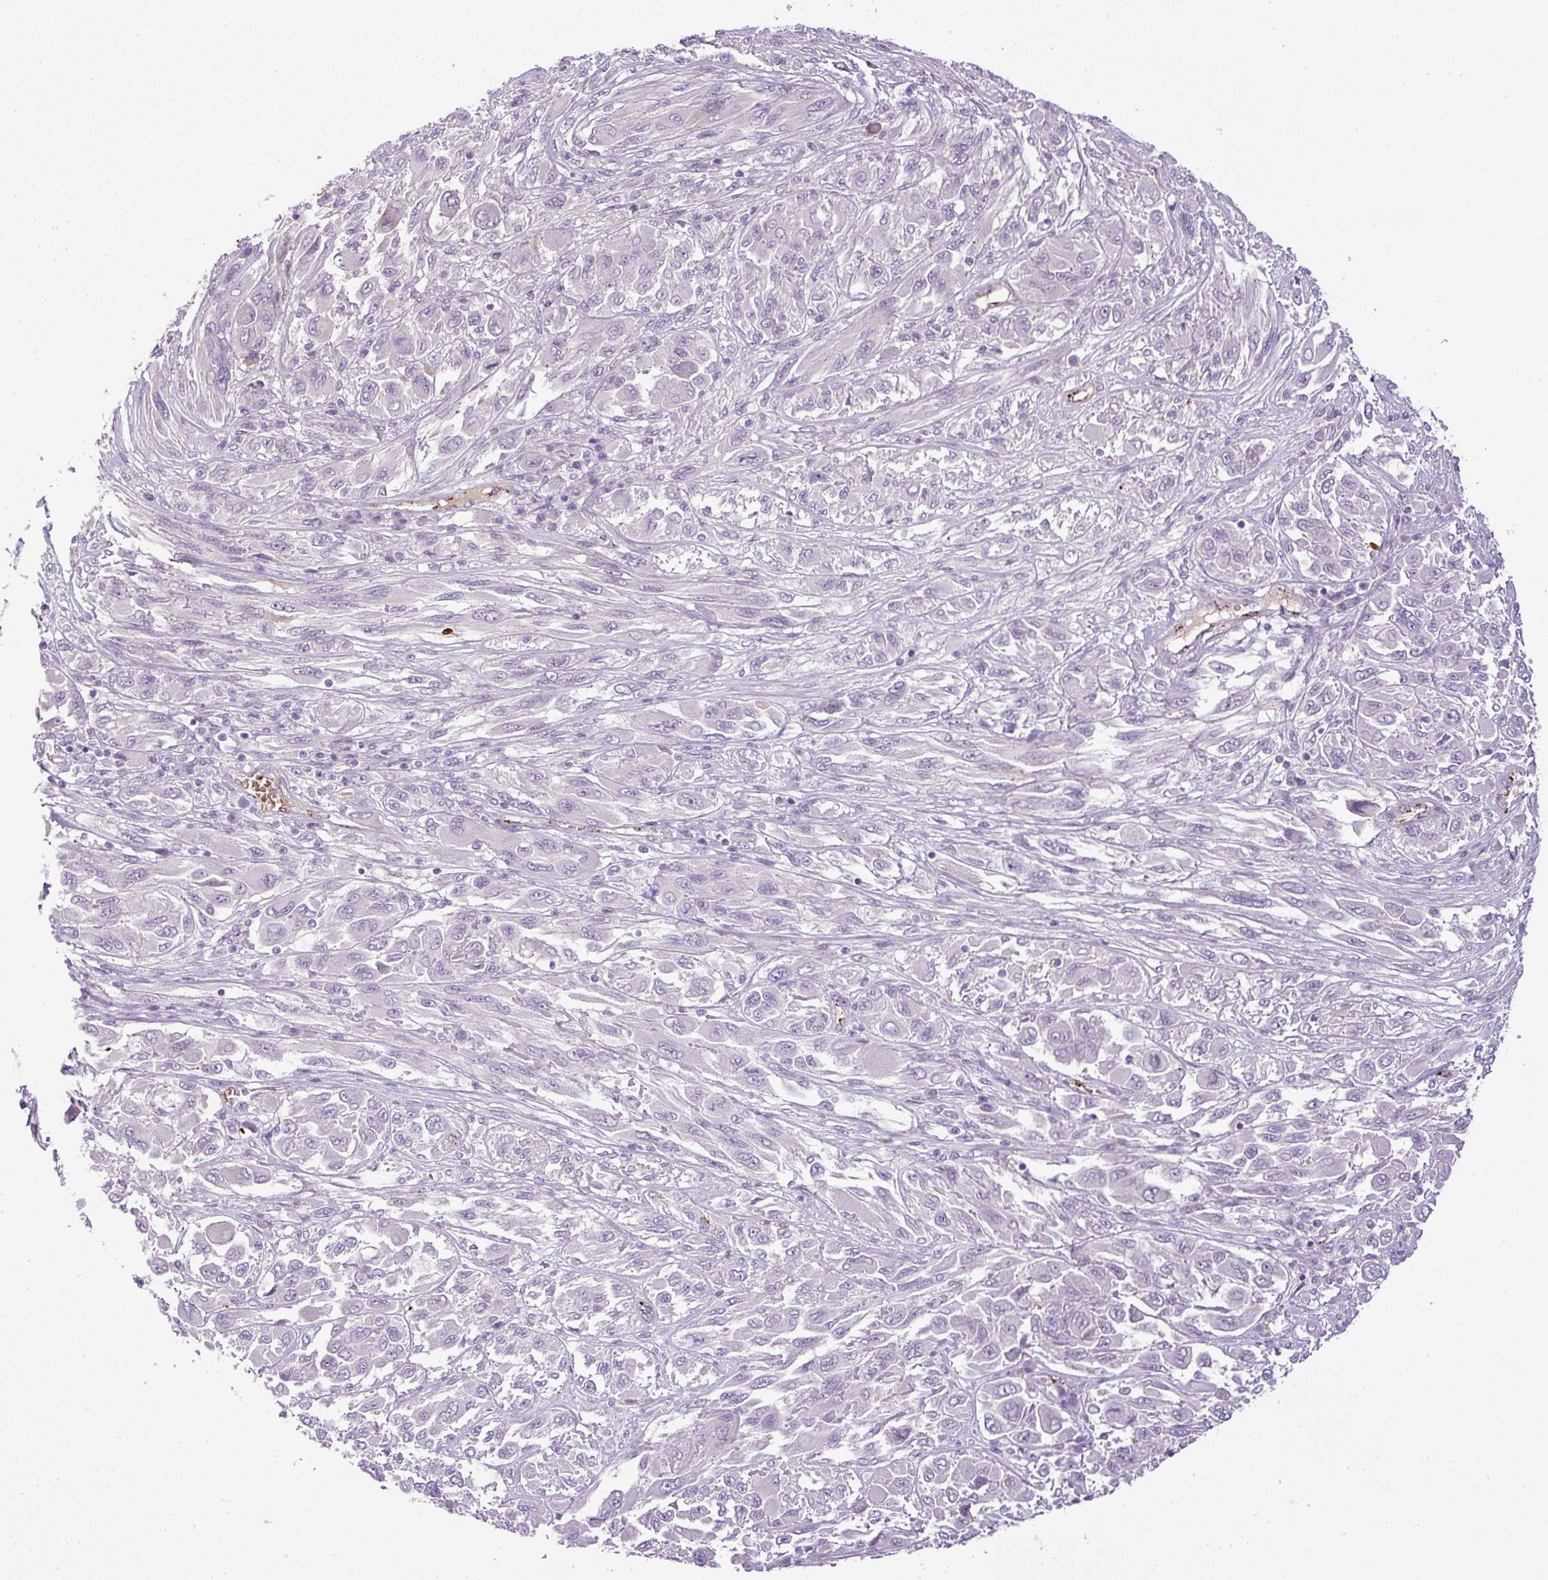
{"staining": {"intensity": "negative", "quantity": "none", "location": "none"}, "tissue": "melanoma", "cell_type": "Tumor cells", "image_type": "cancer", "snomed": [{"axis": "morphology", "description": "Malignant melanoma, NOS"}, {"axis": "topography", "description": "Skin"}], "caption": "A photomicrograph of melanoma stained for a protein shows no brown staining in tumor cells. Brightfield microscopy of IHC stained with DAB (brown) and hematoxylin (blue), captured at high magnification.", "gene": "LEFTY2", "patient": {"sex": "female", "age": 91}}